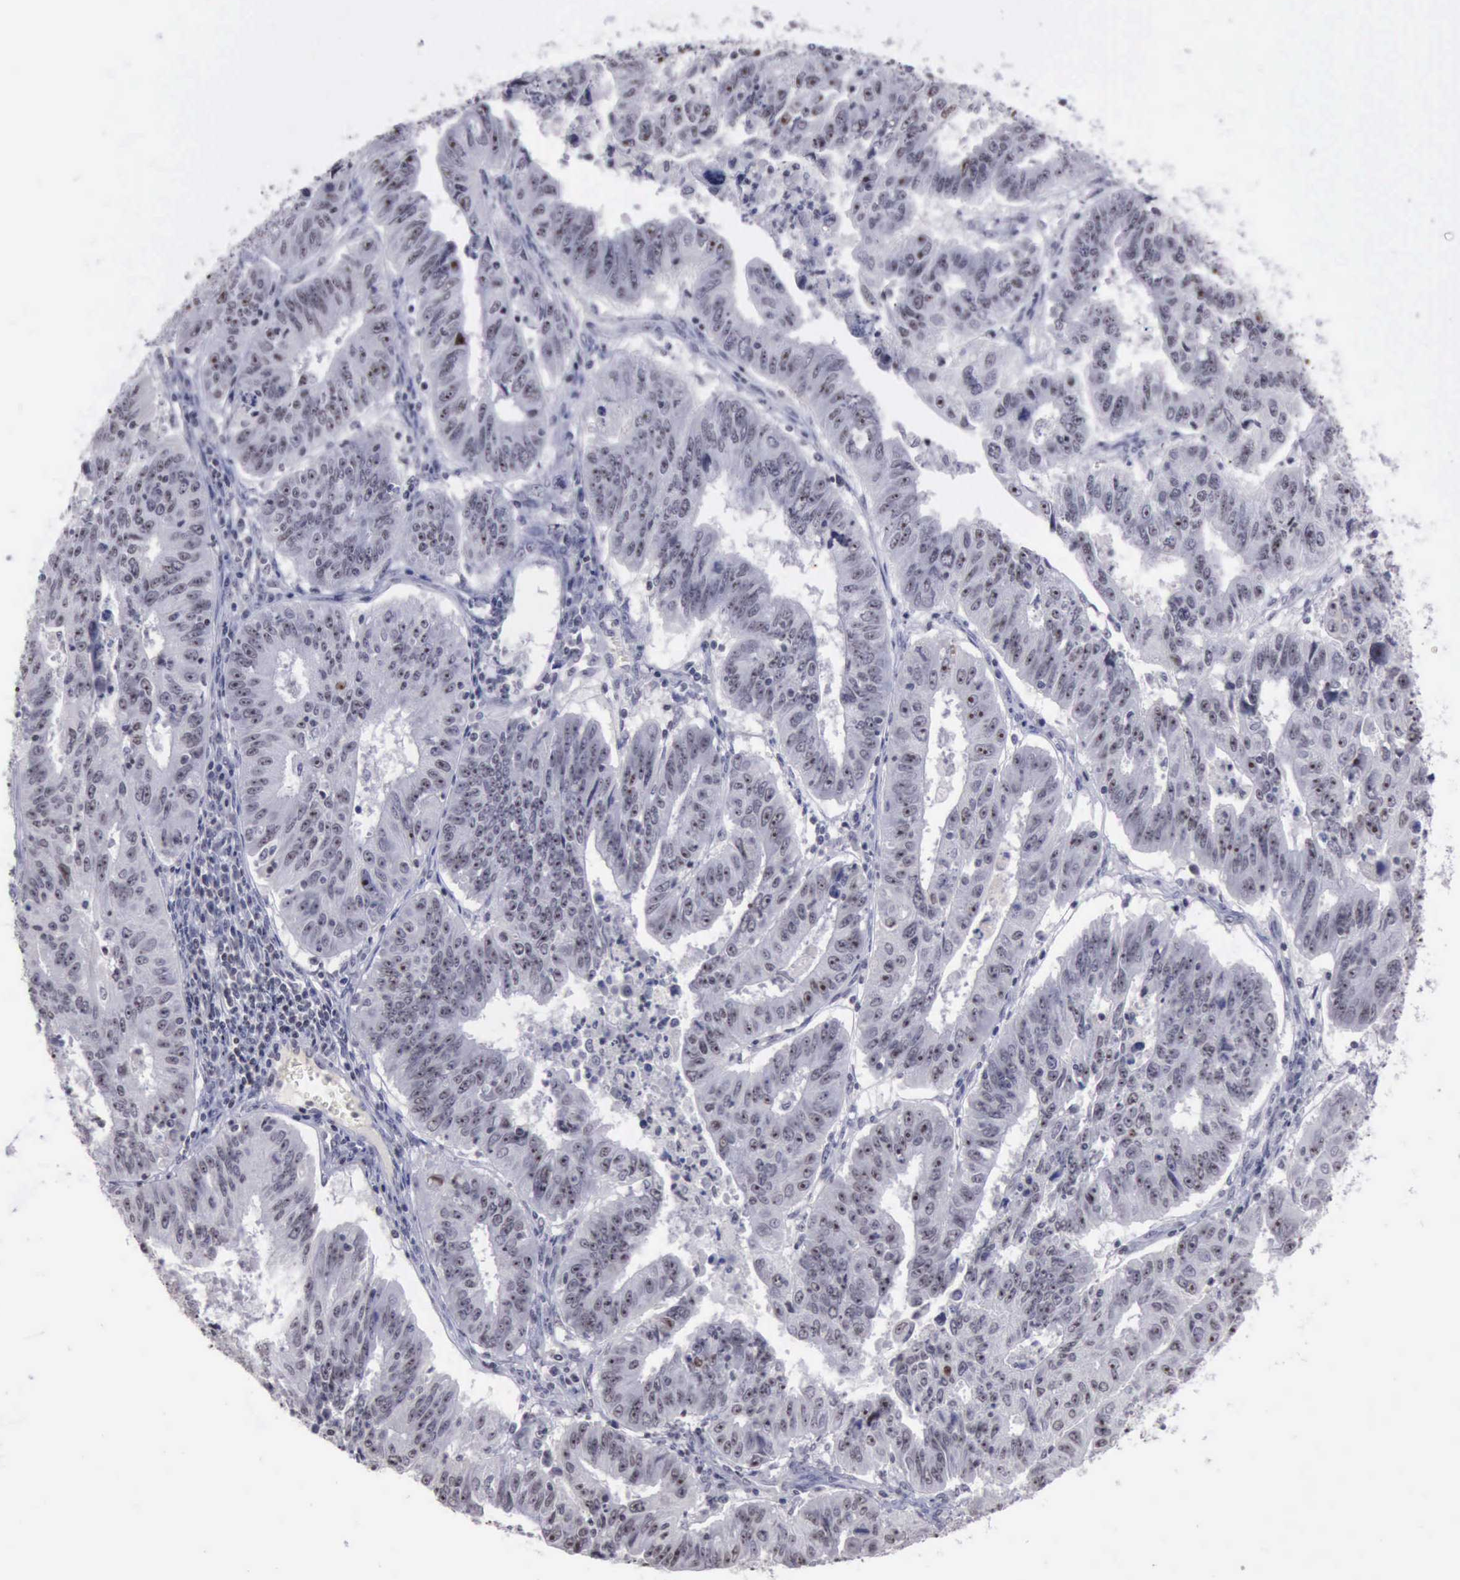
{"staining": {"intensity": "negative", "quantity": "none", "location": "none"}, "tissue": "endometrial cancer", "cell_type": "Tumor cells", "image_type": "cancer", "snomed": [{"axis": "morphology", "description": "Adenocarcinoma, NOS"}, {"axis": "topography", "description": "Endometrium"}], "caption": "DAB immunohistochemical staining of endometrial cancer reveals no significant expression in tumor cells. Nuclei are stained in blue.", "gene": "YY1", "patient": {"sex": "female", "age": 42}}